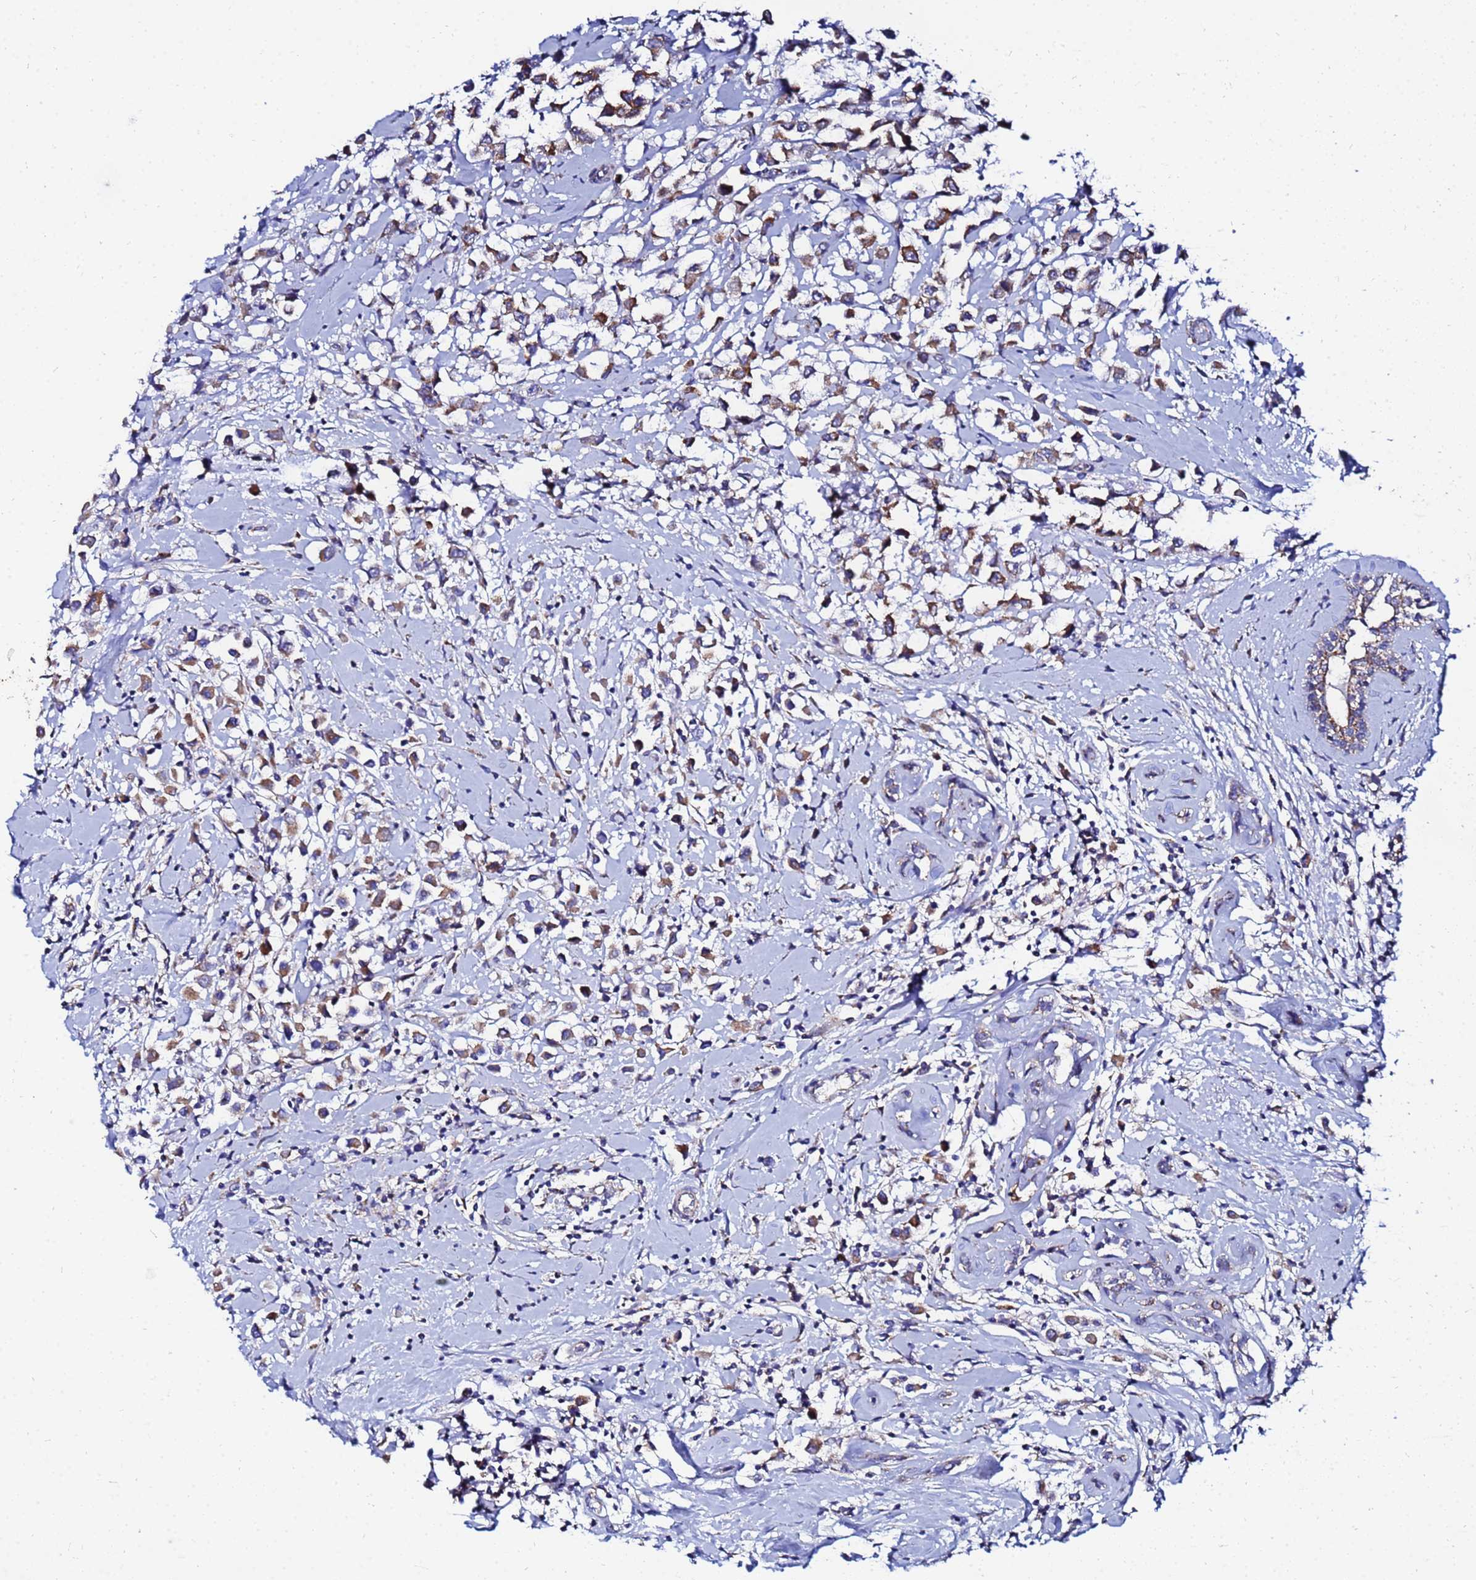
{"staining": {"intensity": "moderate", "quantity": ">75%", "location": "cytoplasmic/membranous"}, "tissue": "breast cancer", "cell_type": "Tumor cells", "image_type": "cancer", "snomed": [{"axis": "morphology", "description": "Duct carcinoma"}, {"axis": "topography", "description": "Breast"}], "caption": "IHC staining of breast cancer, which demonstrates medium levels of moderate cytoplasmic/membranous staining in about >75% of tumor cells indicating moderate cytoplasmic/membranous protein expression. The staining was performed using DAB (3,3'-diaminobenzidine) (brown) for protein detection and nuclei were counterstained in hematoxylin (blue).", "gene": "FAHD2A", "patient": {"sex": "female", "age": 87}}